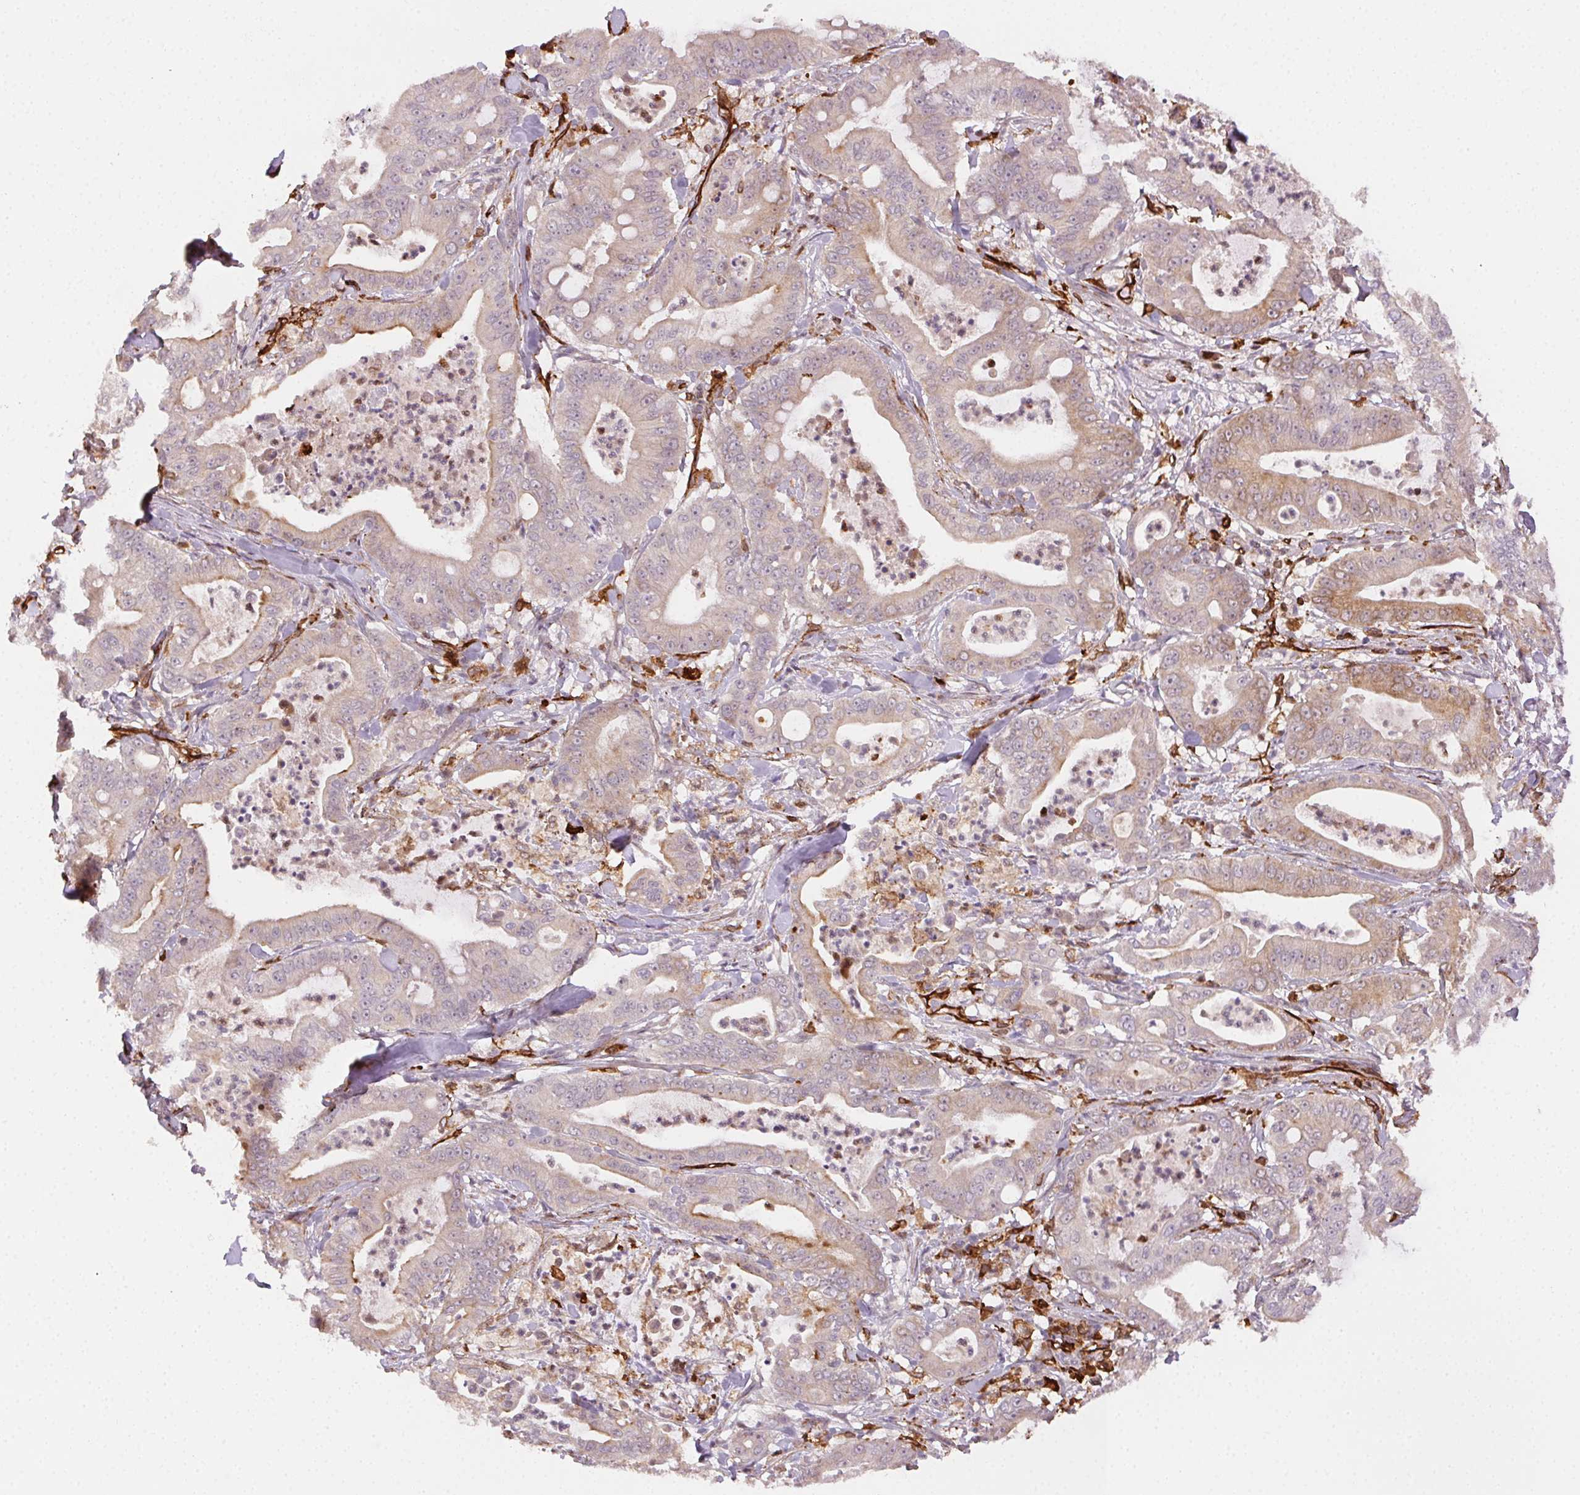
{"staining": {"intensity": "weak", "quantity": "25%-75%", "location": "cytoplasmic/membranous"}, "tissue": "pancreatic cancer", "cell_type": "Tumor cells", "image_type": "cancer", "snomed": [{"axis": "morphology", "description": "Adenocarcinoma, NOS"}, {"axis": "topography", "description": "Pancreas"}], "caption": "There is low levels of weak cytoplasmic/membranous expression in tumor cells of pancreatic adenocarcinoma, as demonstrated by immunohistochemical staining (brown color).", "gene": "RNASET2", "patient": {"sex": "male", "age": 71}}